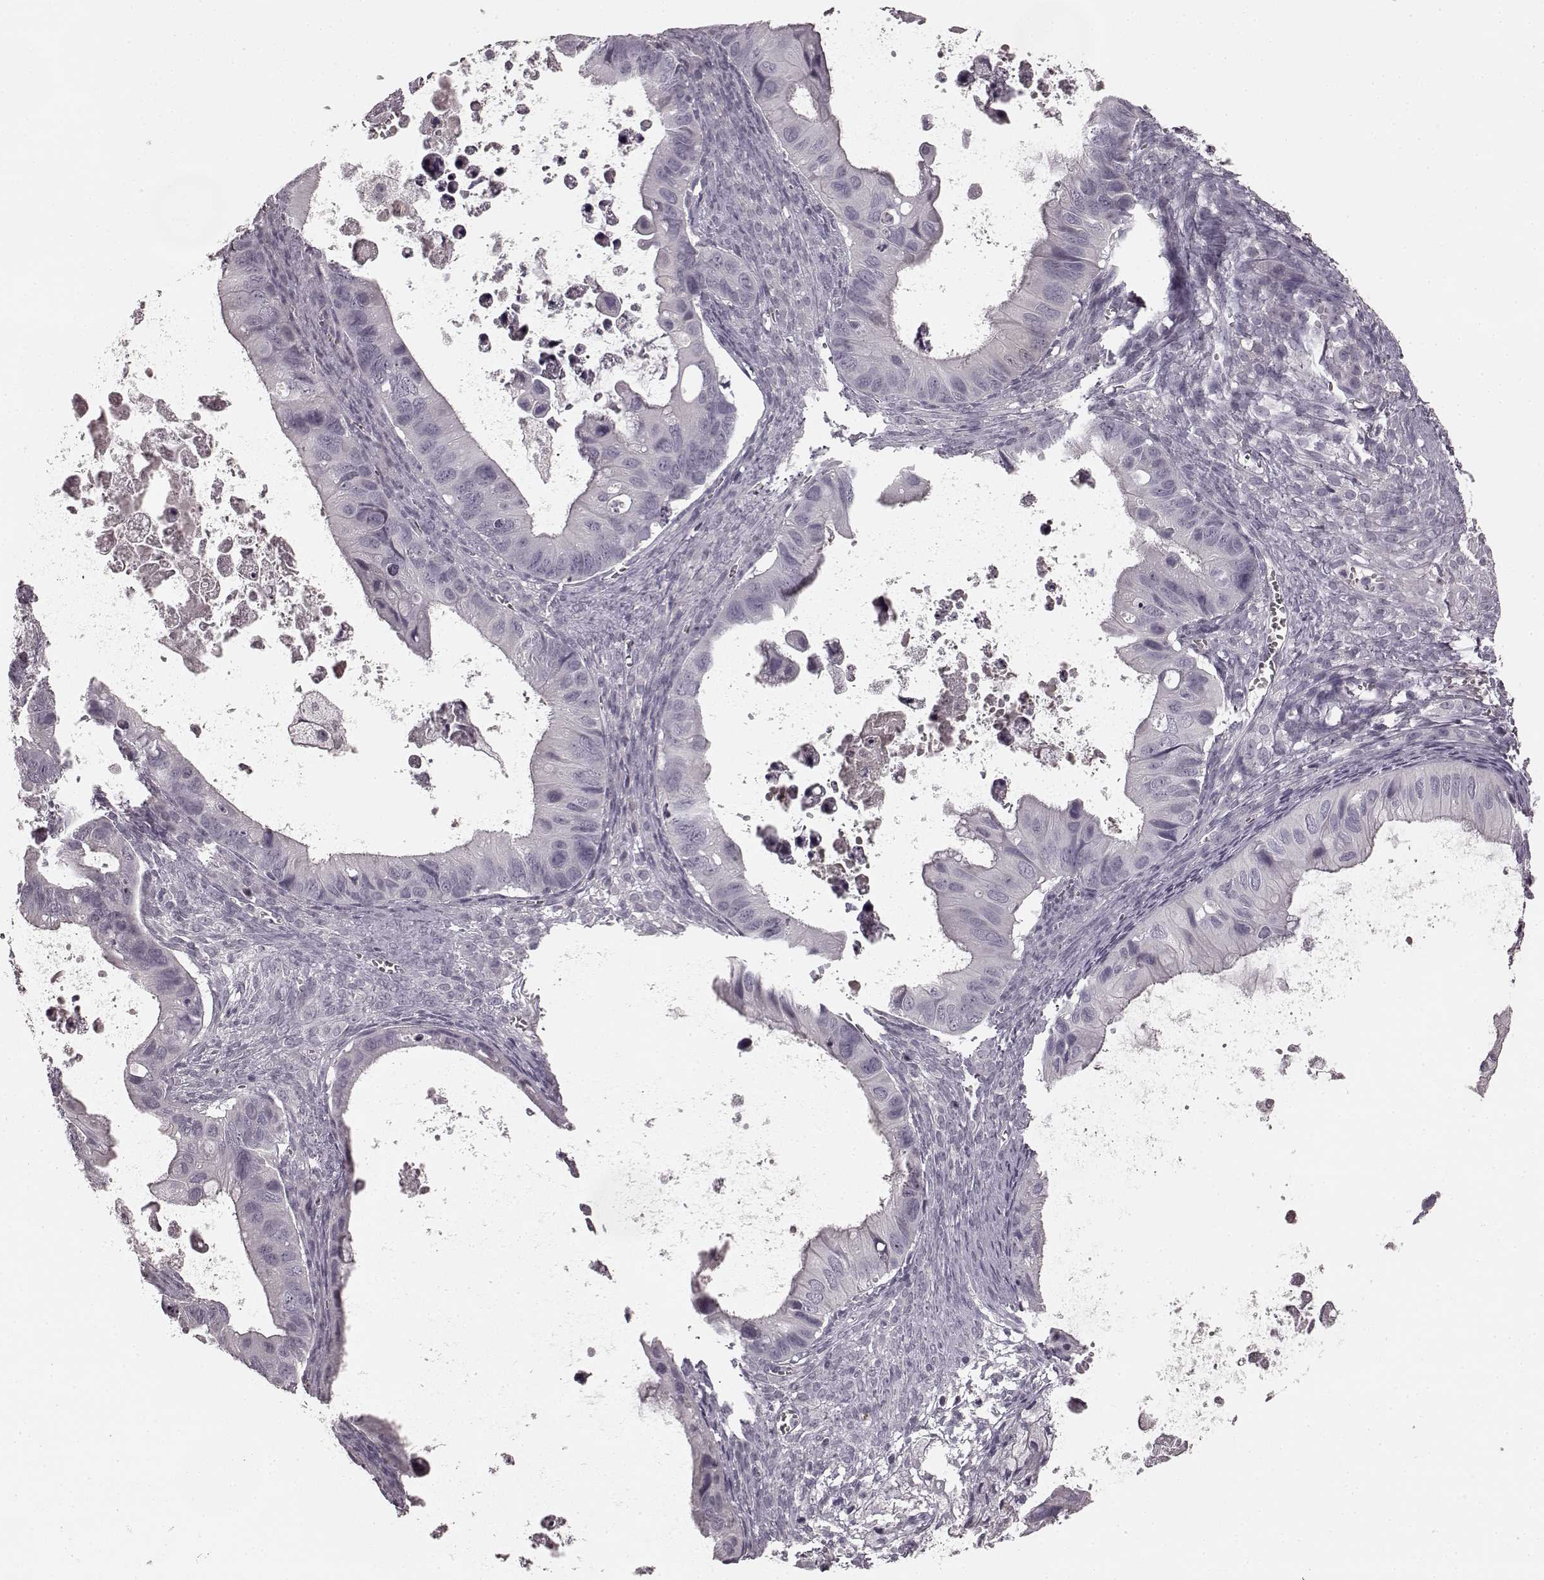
{"staining": {"intensity": "negative", "quantity": "none", "location": "none"}, "tissue": "ovarian cancer", "cell_type": "Tumor cells", "image_type": "cancer", "snomed": [{"axis": "morphology", "description": "Cystadenocarcinoma, mucinous, NOS"}, {"axis": "topography", "description": "Ovary"}], "caption": "Immunohistochemistry of mucinous cystadenocarcinoma (ovarian) reveals no positivity in tumor cells.", "gene": "RIT2", "patient": {"sex": "female", "age": 64}}